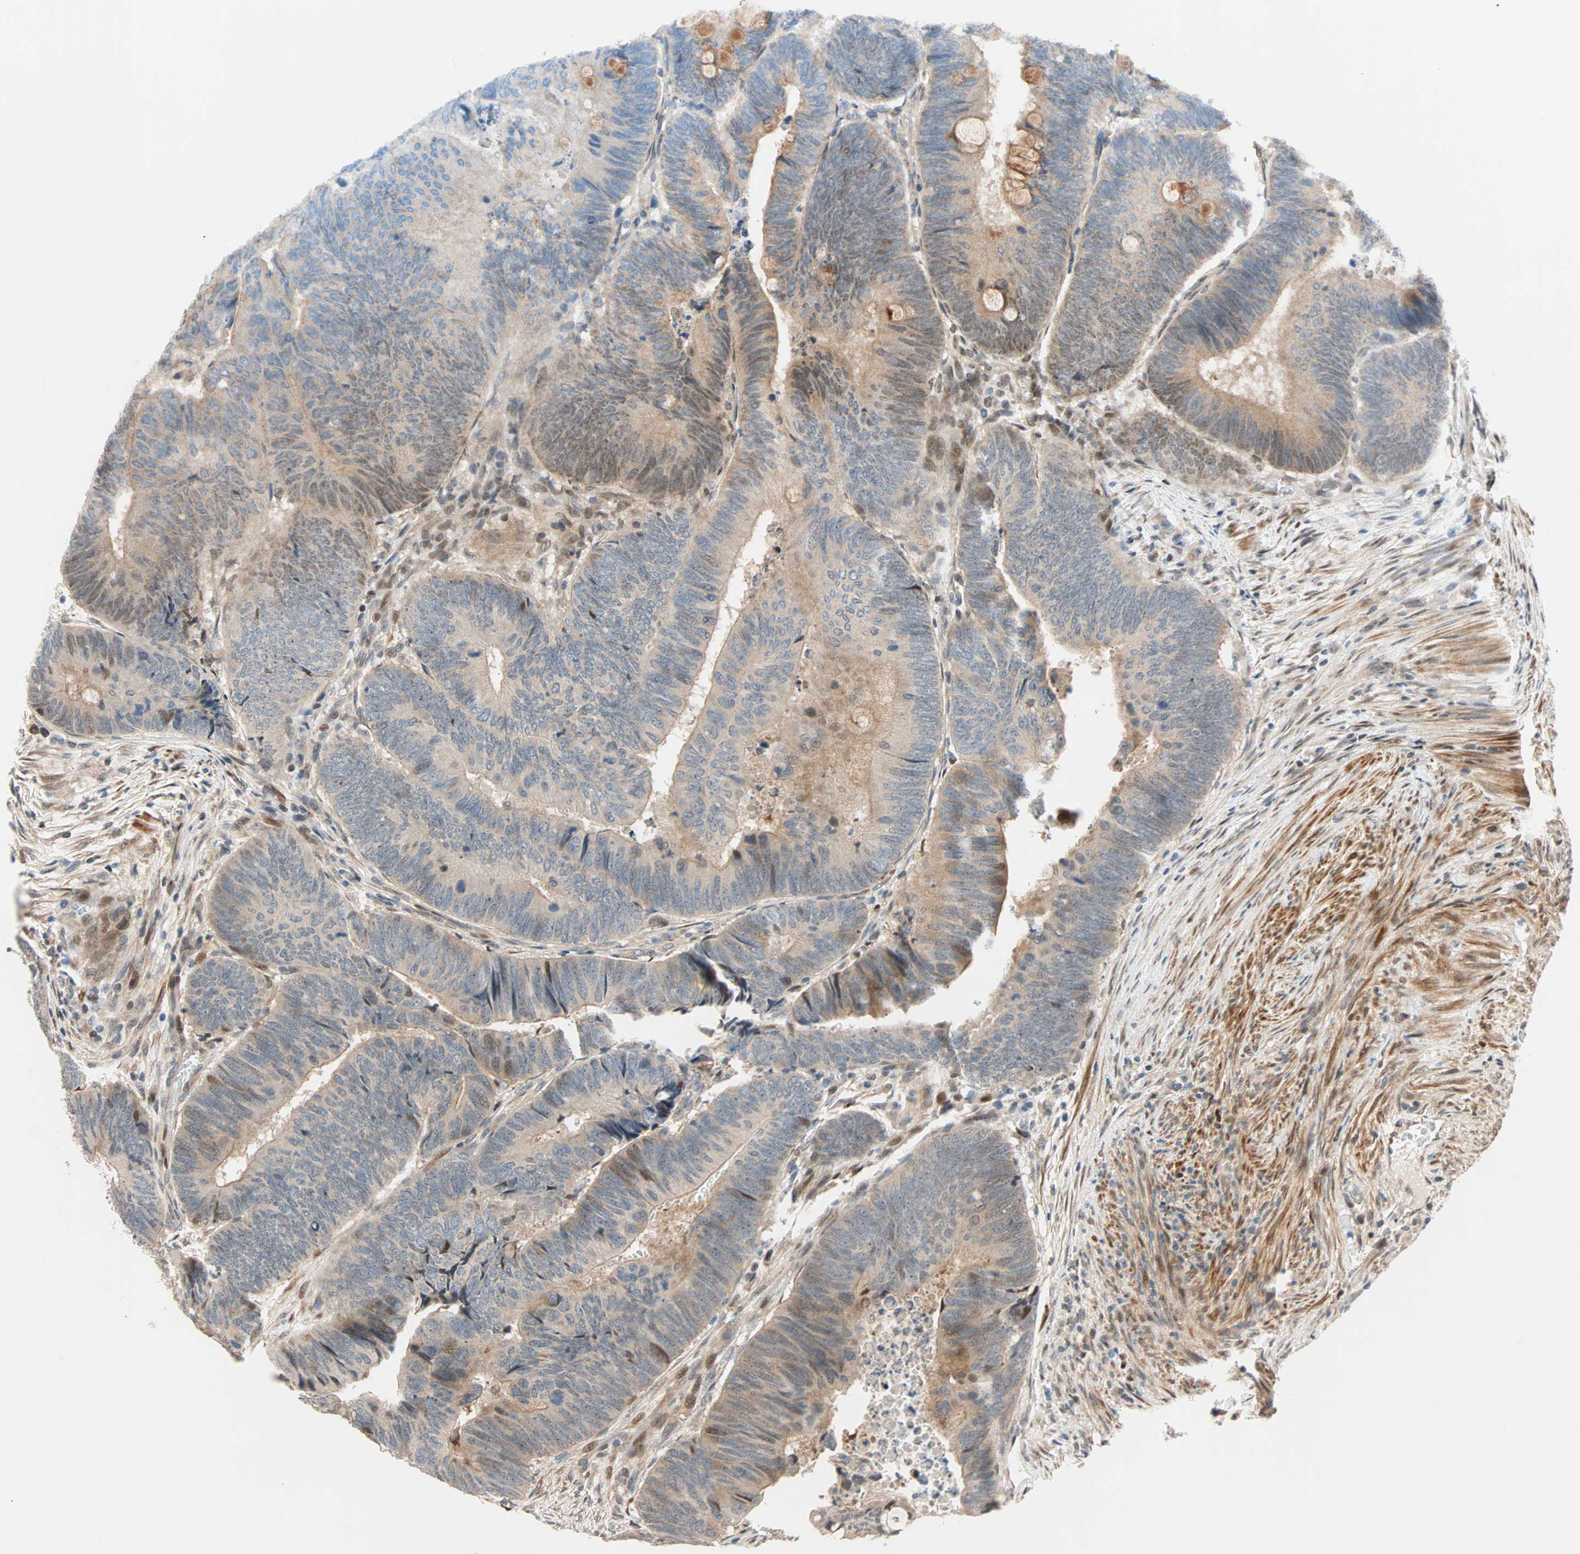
{"staining": {"intensity": "weak", "quantity": ">75%", "location": "cytoplasmic/membranous,nuclear"}, "tissue": "colorectal cancer", "cell_type": "Tumor cells", "image_type": "cancer", "snomed": [{"axis": "morphology", "description": "Normal tissue, NOS"}, {"axis": "morphology", "description": "Adenocarcinoma, NOS"}, {"axis": "topography", "description": "Rectum"}, {"axis": "topography", "description": "Peripheral nerve tissue"}], "caption": "Immunohistochemical staining of human colorectal adenocarcinoma reveals low levels of weak cytoplasmic/membranous and nuclear staining in approximately >75% of tumor cells.", "gene": "HECW1", "patient": {"sex": "male", "age": 92}}